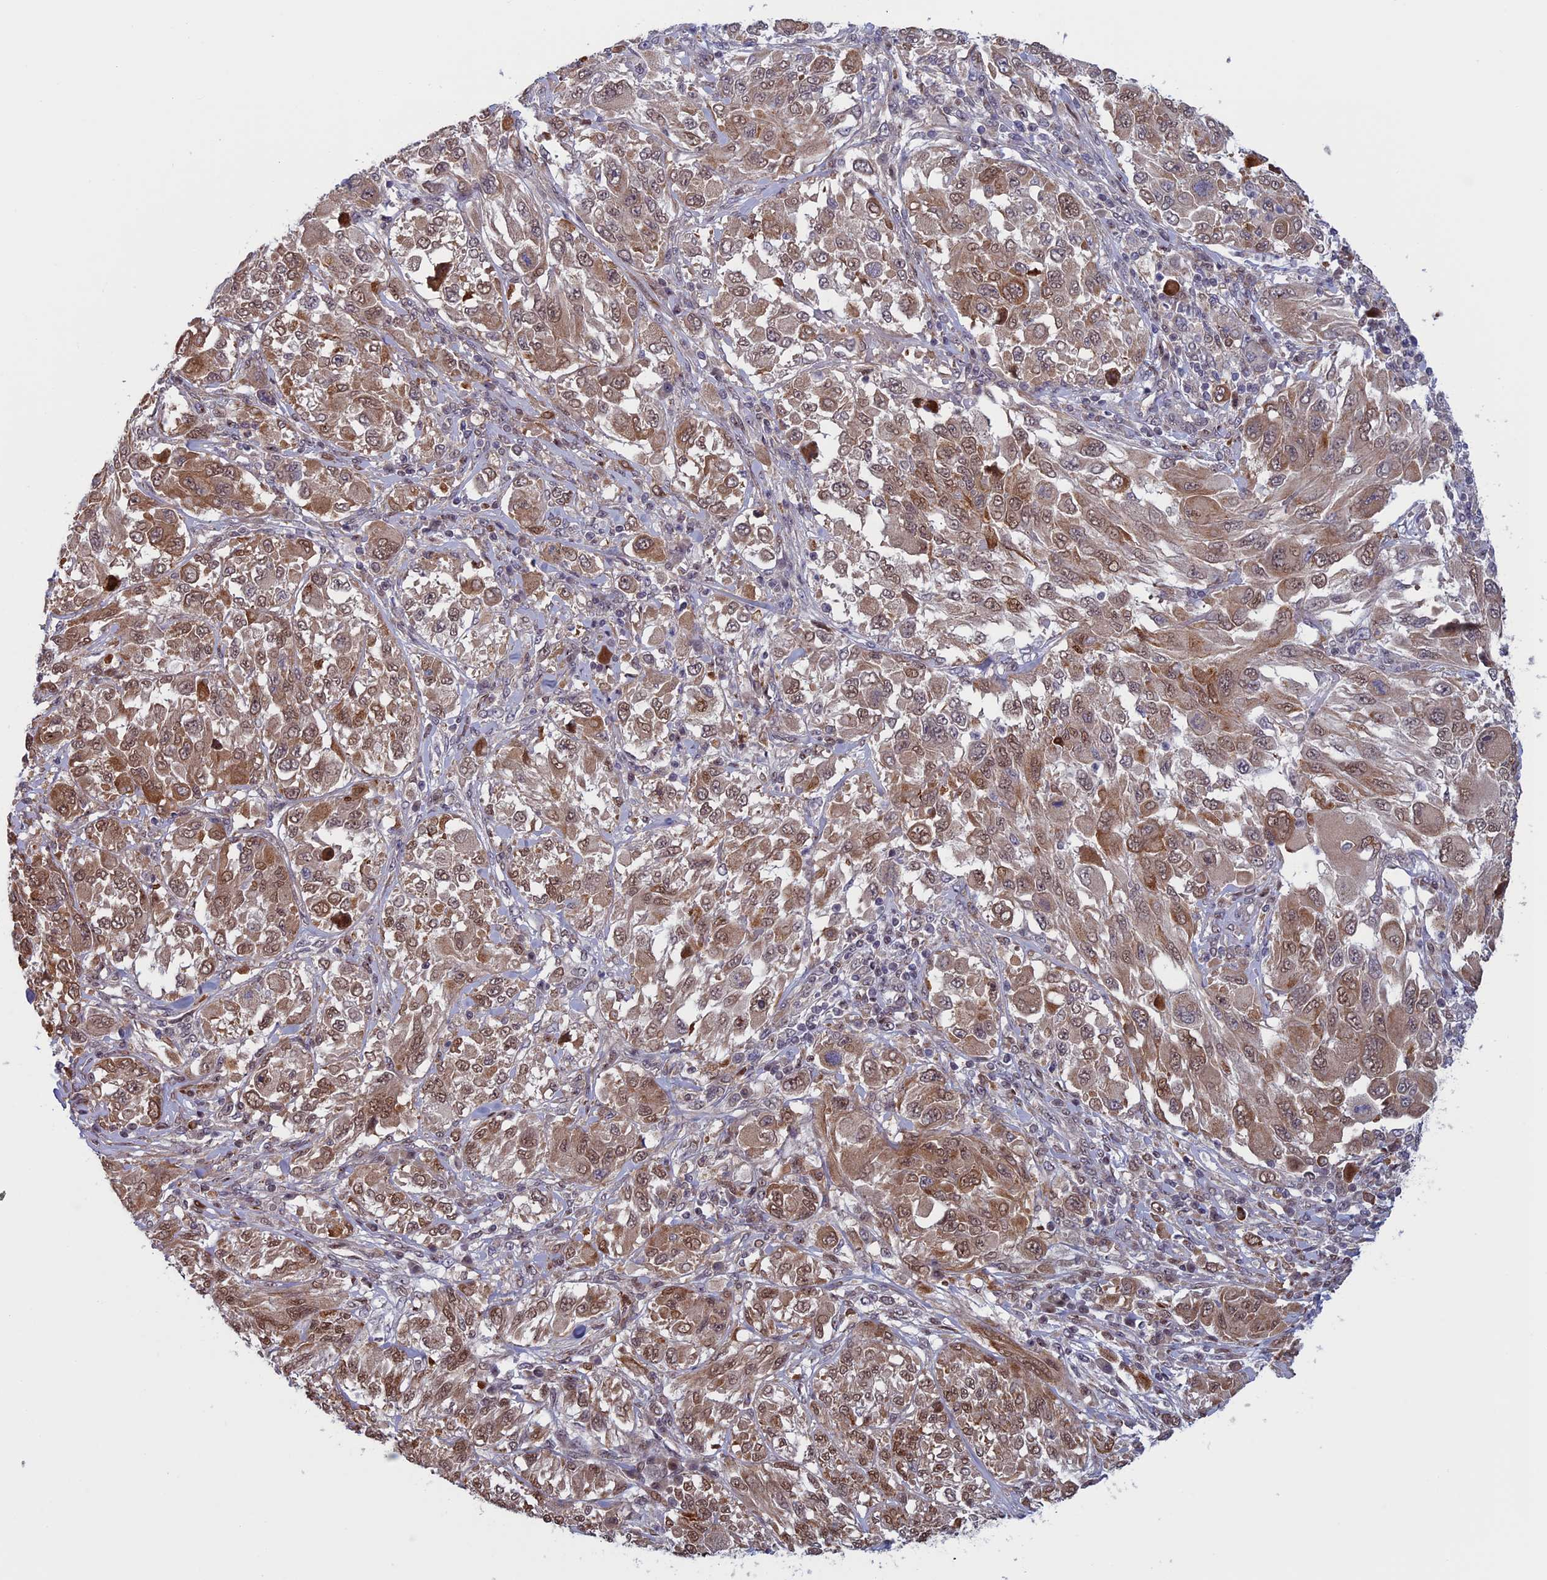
{"staining": {"intensity": "moderate", "quantity": ">75%", "location": "cytoplasmic/membranous,nuclear"}, "tissue": "melanoma", "cell_type": "Tumor cells", "image_type": "cancer", "snomed": [{"axis": "morphology", "description": "Malignant melanoma, NOS"}, {"axis": "topography", "description": "Skin"}], "caption": "Brown immunohistochemical staining in melanoma shows moderate cytoplasmic/membranous and nuclear expression in about >75% of tumor cells. (brown staining indicates protein expression, while blue staining denotes nuclei).", "gene": "FADS1", "patient": {"sex": "female", "age": 91}}